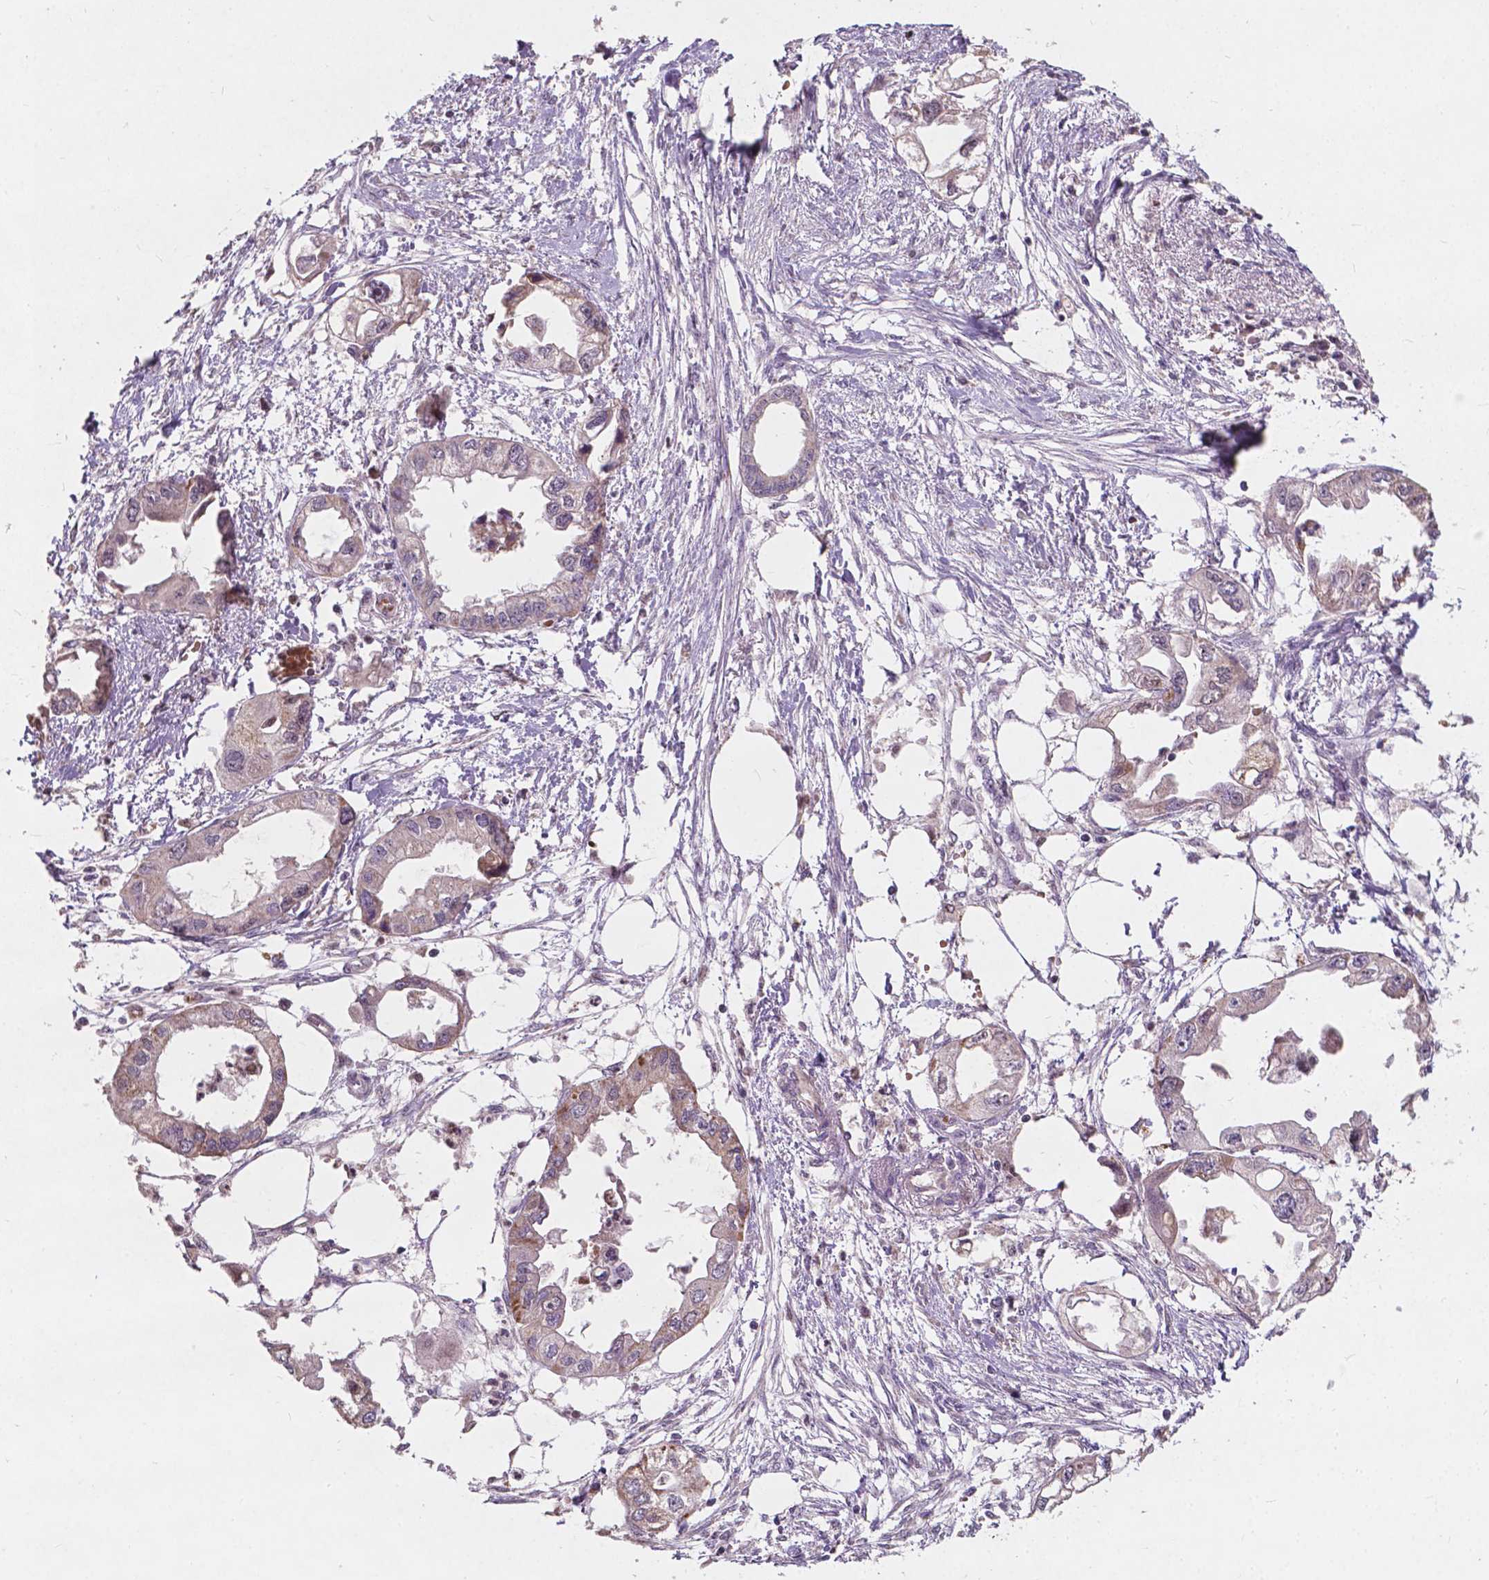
{"staining": {"intensity": "weak", "quantity": "25%-75%", "location": "cytoplasmic/membranous"}, "tissue": "endometrial cancer", "cell_type": "Tumor cells", "image_type": "cancer", "snomed": [{"axis": "morphology", "description": "Adenocarcinoma, NOS"}, {"axis": "morphology", "description": "Adenocarcinoma, metastatic, NOS"}, {"axis": "topography", "description": "Adipose tissue"}, {"axis": "topography", "description": "Endometrium"}], "caption": "Immunohistochemical staining of adenocarcinoma (endometrial) demonstrates weak cytoplasmic/membranous protein positivity in approximately 25%-75% of tumor cells. (brown staining indicates protein expression, while blue staining denotes nuclei).", "gene": "DUSP16", "patient": {"sex": "female", "age": 67}}